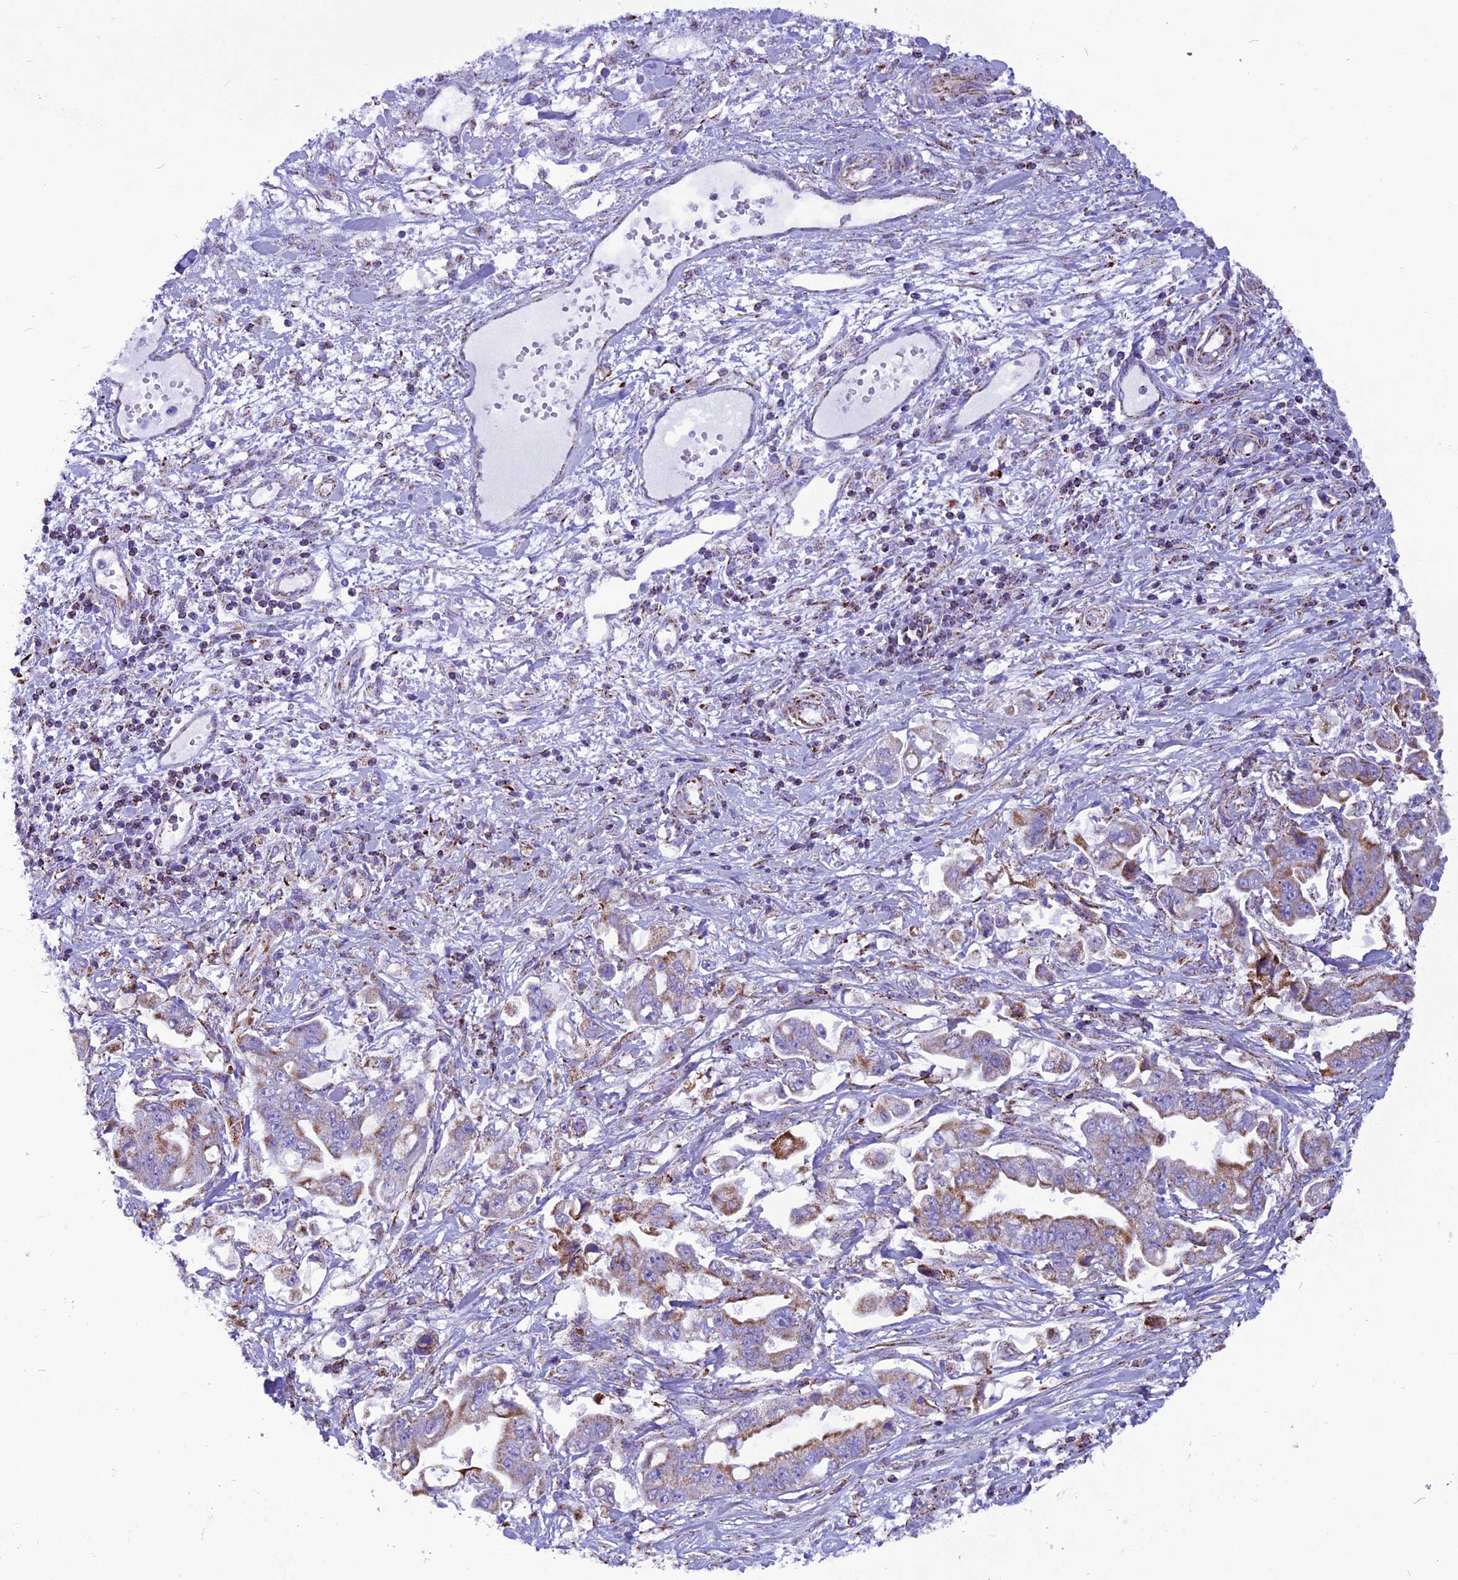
{"staining": {"intensity": "moderate", "quantity": "25%-75%", "location": "cytoplasmic/membranous"}, "tissue": "stomach cancer", "cell_type": "Tumor cells", "image_type": "cancer", "snomed": [{"axis": "morphology", "description": "Adenocarcinoma, NOS"}, {"axis": "topography", "description": "Stomach"}], "caption": "Moderate cytoplasmic/membranous positivity for a protein is seen in approximately 25%-75% of tumor cells of stomach cancer using immunohistochemistry (IHC).", "gene": "ICA1L", "patient": {"sex": "male", "age": 62}}